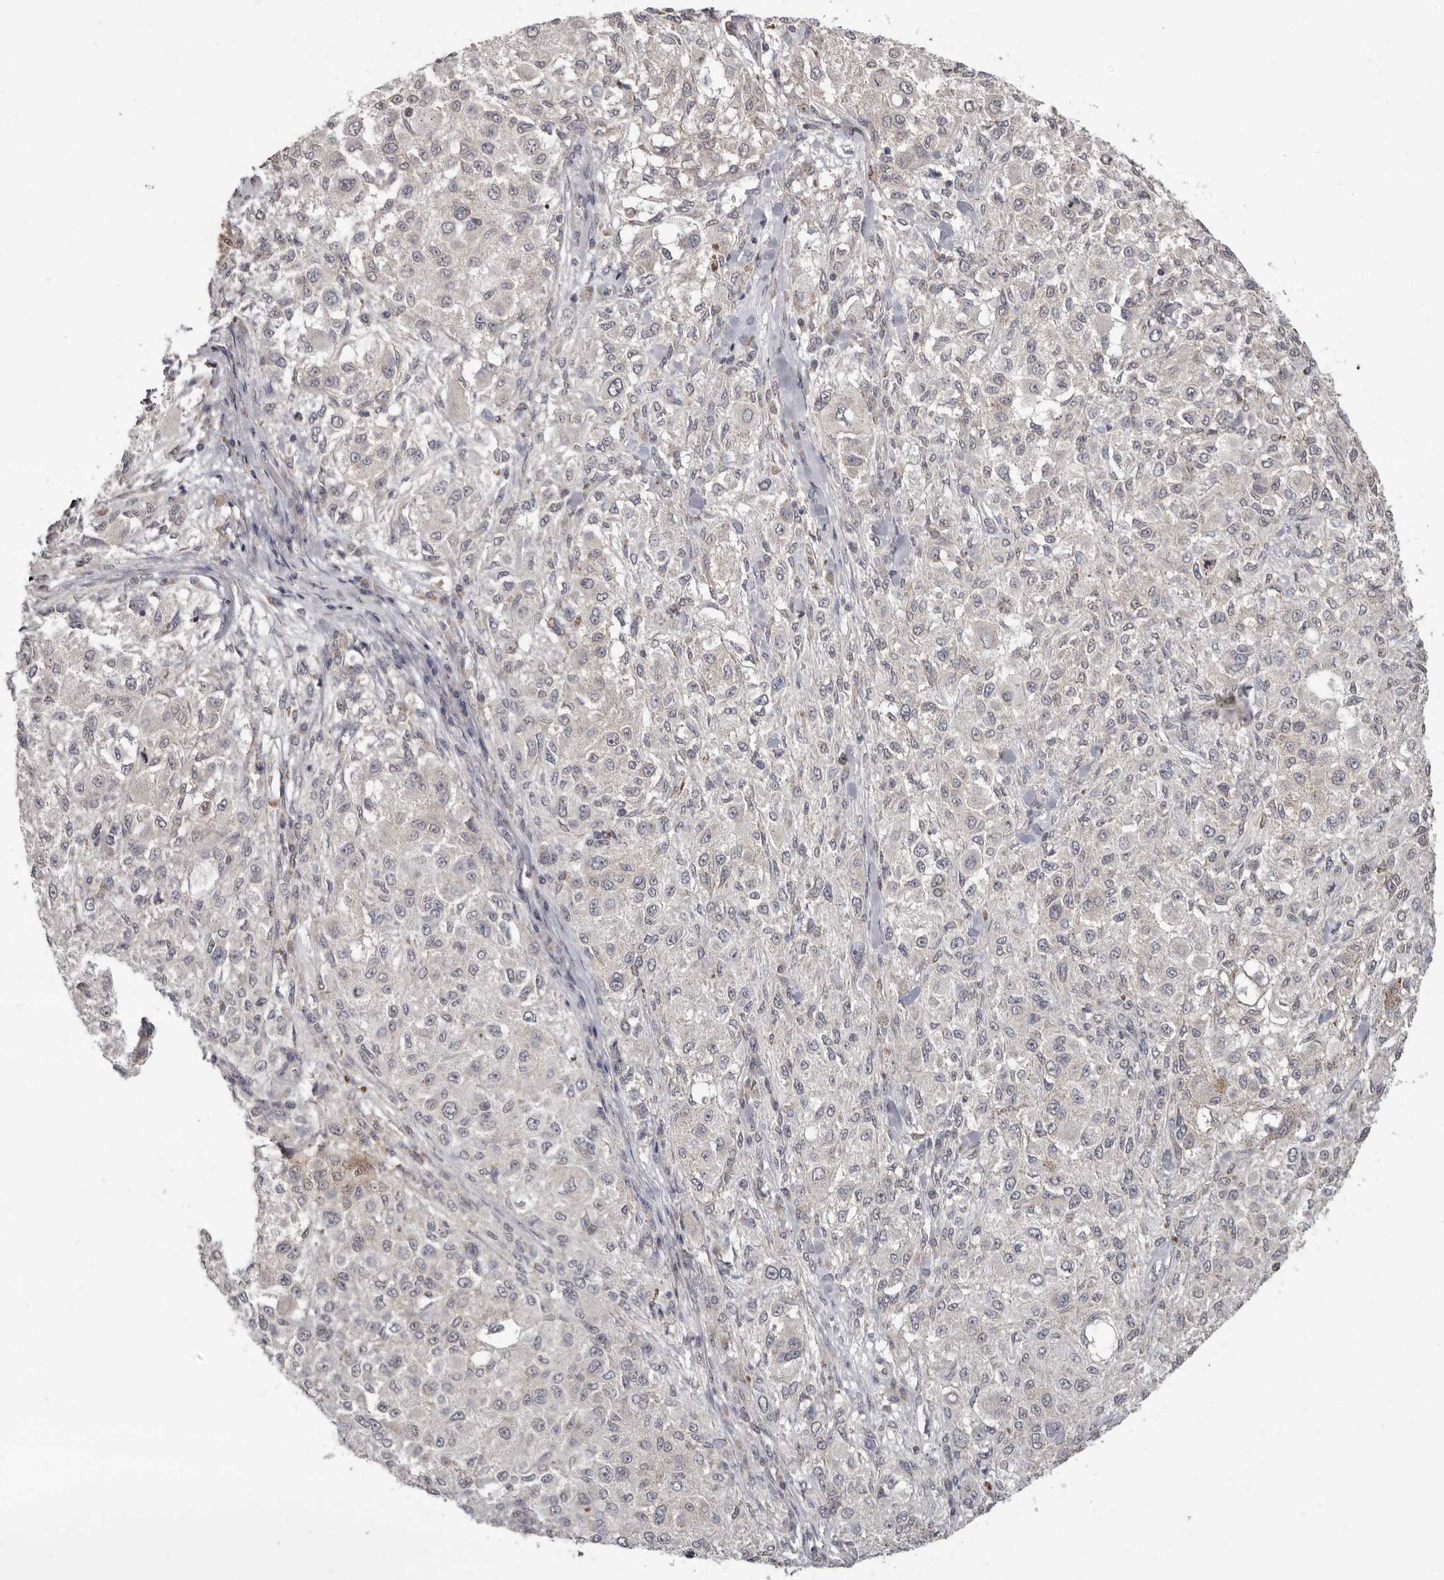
{"staining": {"intensity": "negative", "quantity": "none", "location": "none"}, "tissue": "melanoma", "cell_type": "Tumor cells", "image_type": "cancer", "snomed": [{"axis": "morphology", "description": "Necrosis, NOS"}, {"axis": "morphology", "description": "Malignant melanoma, NOS"}, {"axis": "topography", "description": "Skin"}], "caption": "Melanoma was stained to show a protein in brown. There is no significant expression in tumor cells. The staining is performed using DAB (3,3'-diaminobenzidine) brown chromogen with nuclei counter-stained in using hematoxylin.", "gene": "LINGO2", "patient": {"sex": "female", "age": 87}}